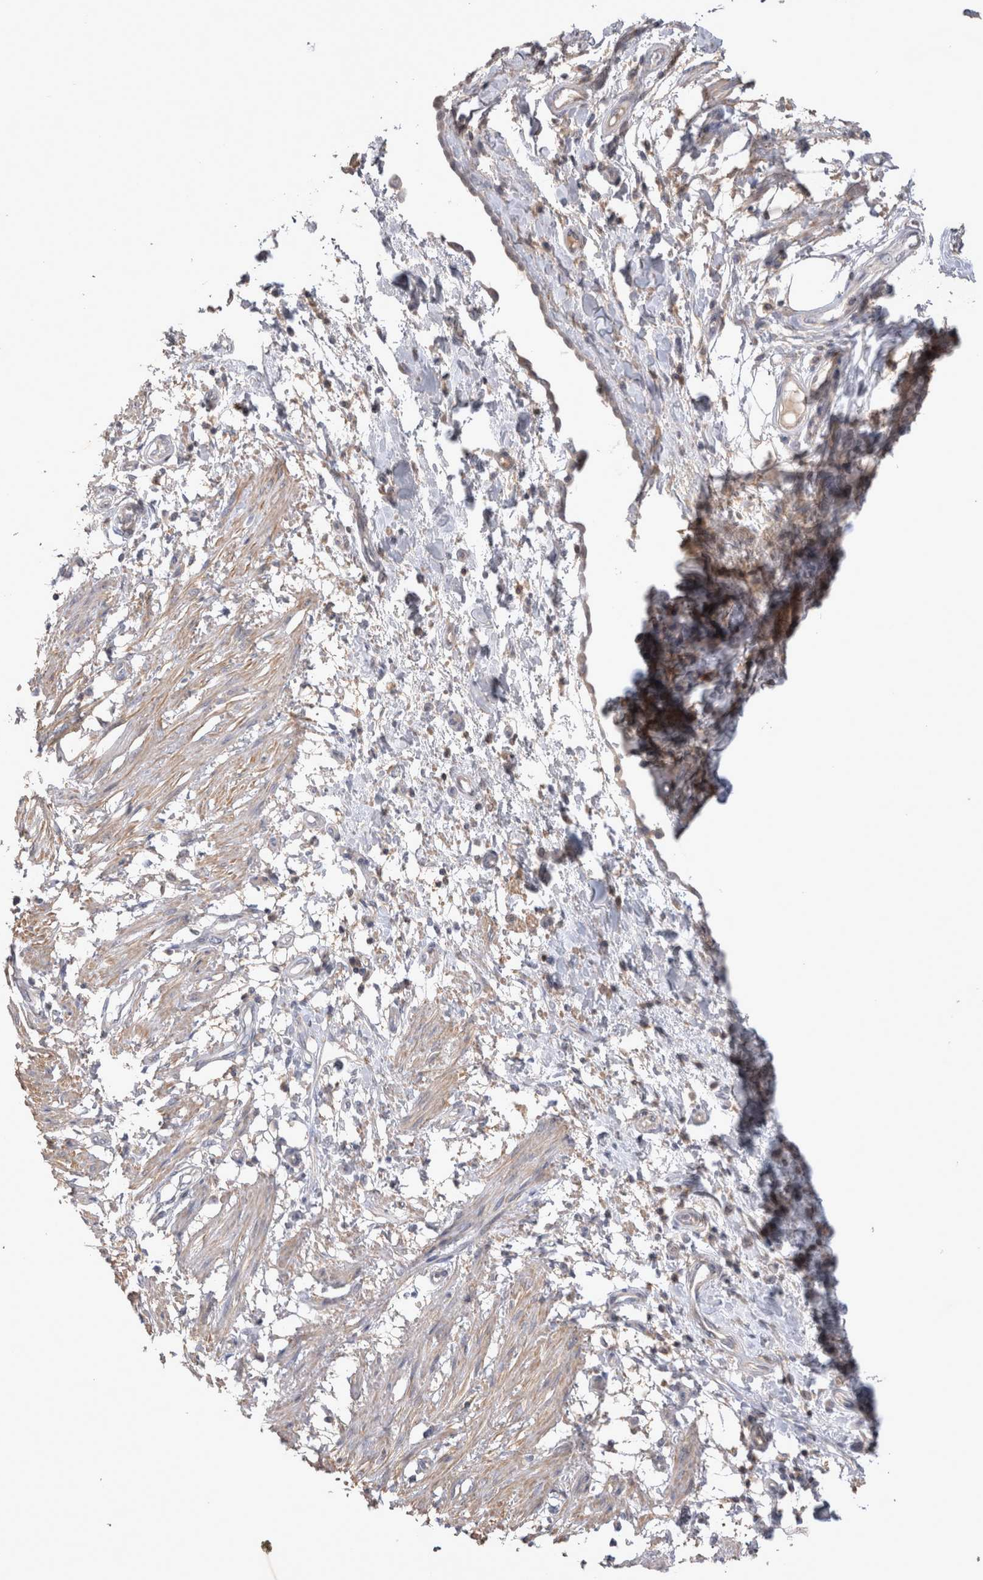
{"staining": {"intensity": "weak", "quantity": ">75%", "location": "cytoplasmic/membranous"}, "tissue": "smooth muscle", "cell_type": "Smooth muscle cells", "image_type": "normal", "snomed": [{"axis": "morphology", "description": "Normal tissue, NOS"}, {"axis": "morphology", "description": "Adenocarcinoma, NOS"}, {"axis": "topography", "description": "Smooth muscle"}, {"axis": "topography", "description": "Colon"}], "caption": "IHC photomicrograph of unremarkable smooth muscle: smooth muscle stained using immunohistochemistry (IHC) displays low levels of weak protein expression localized specifically in the cytoplasmic/membranous of smooth muscle cells, appearing as a cytoplasmic/membranous brown color.", "gene": "SRD5A3", "patient": {"sex": "male", "age": 14}}